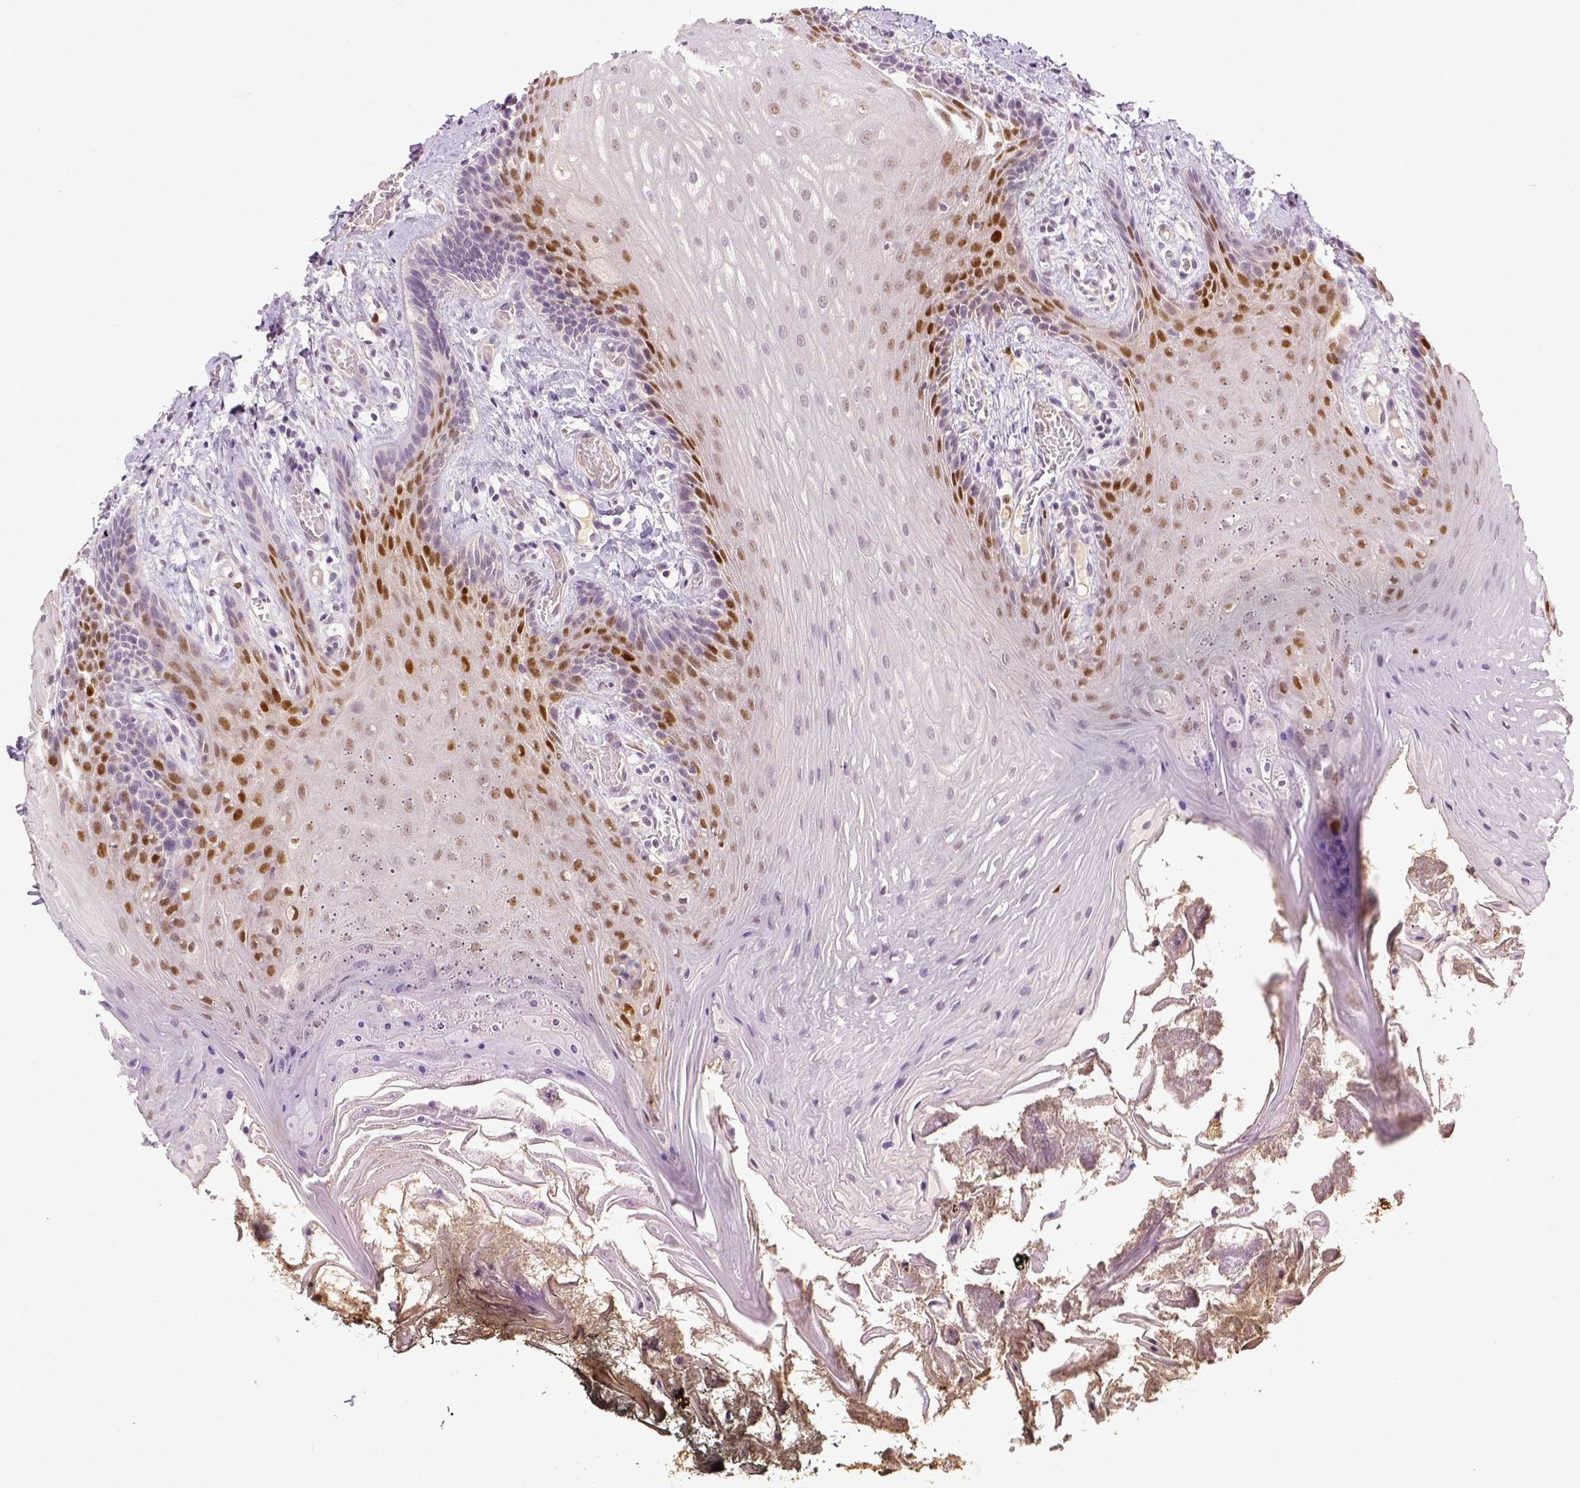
{"staining": {"intensity": "moderate", "quantity": "25%-75%", "location": "nuclear"}, "tissue": "oral mucosa", "cell_type": "Squamous epithelial cells", "image_type": "normal", "snomed": [{"axis": "morphology", "description": "Normal tissue, NOS"}, {"axis": "topography", "description": "Oral tissue"}], "caption": "The photomicrograph exhibits staining of normal oral mucosa, revealing moderate nuclear protein expression (brown color) within squamous epithelial cells.", "gene": "CDKN1A", "patient": {"sex": "male", "age": 9}}